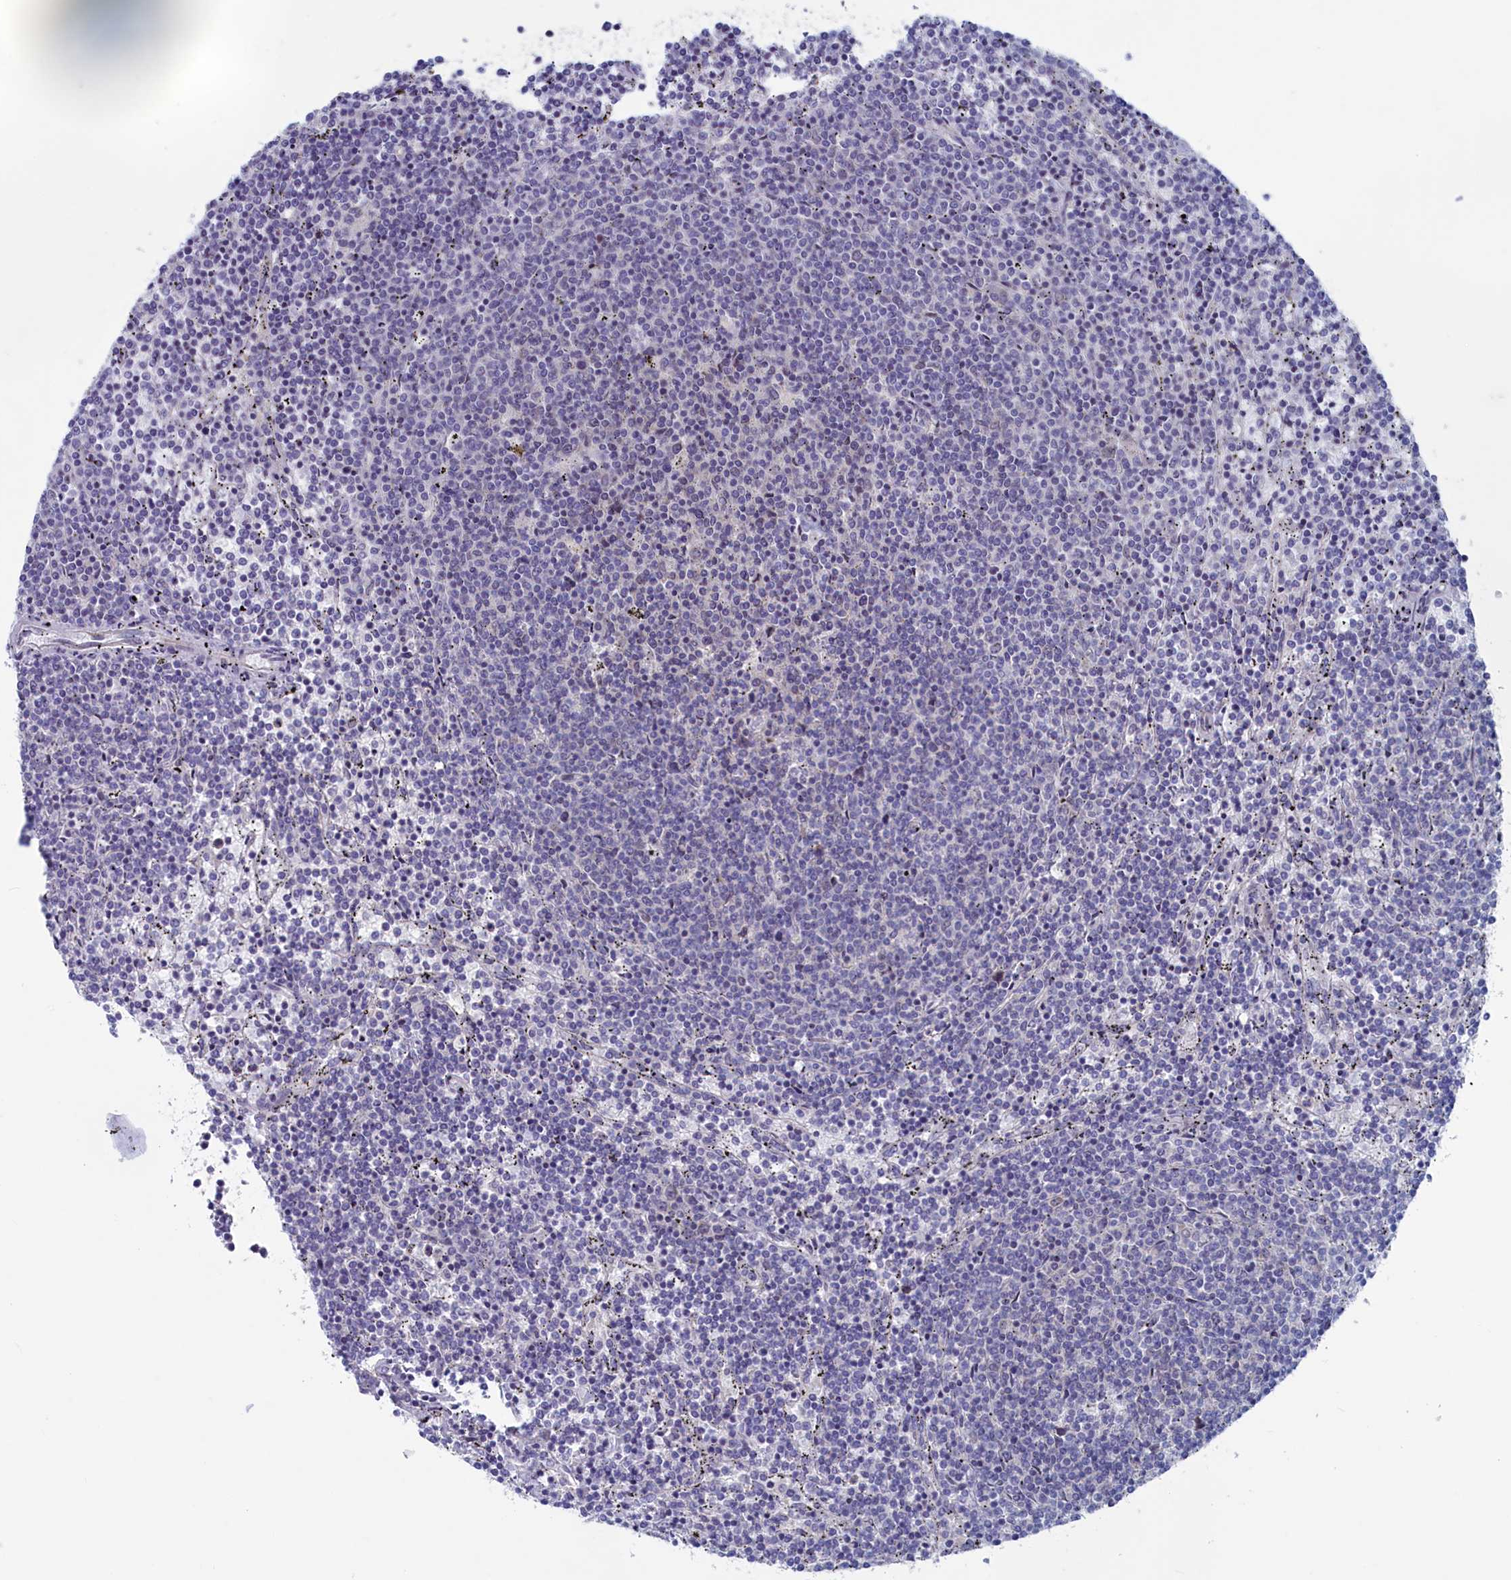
{"staining": {"intensity": "negative", "quantity": "none", "location": "none"}, "tissue": "lymphoma", "cell_type": "Tumor cells", "image_type": "cancer", "snomed": [{"axis": "morphology", "description": "Malignant lymphoma, non-Hodgkin's type, Low grade"}, {"axis": "topography", "description": "Spleen"}], "caption": "This is an immunohistochemistry (IHC) micrograph of human lymphoma. There is no positivity in tumor cells.", "gene": "WDR76", "patient": {"sex": "female", "age": 50}}